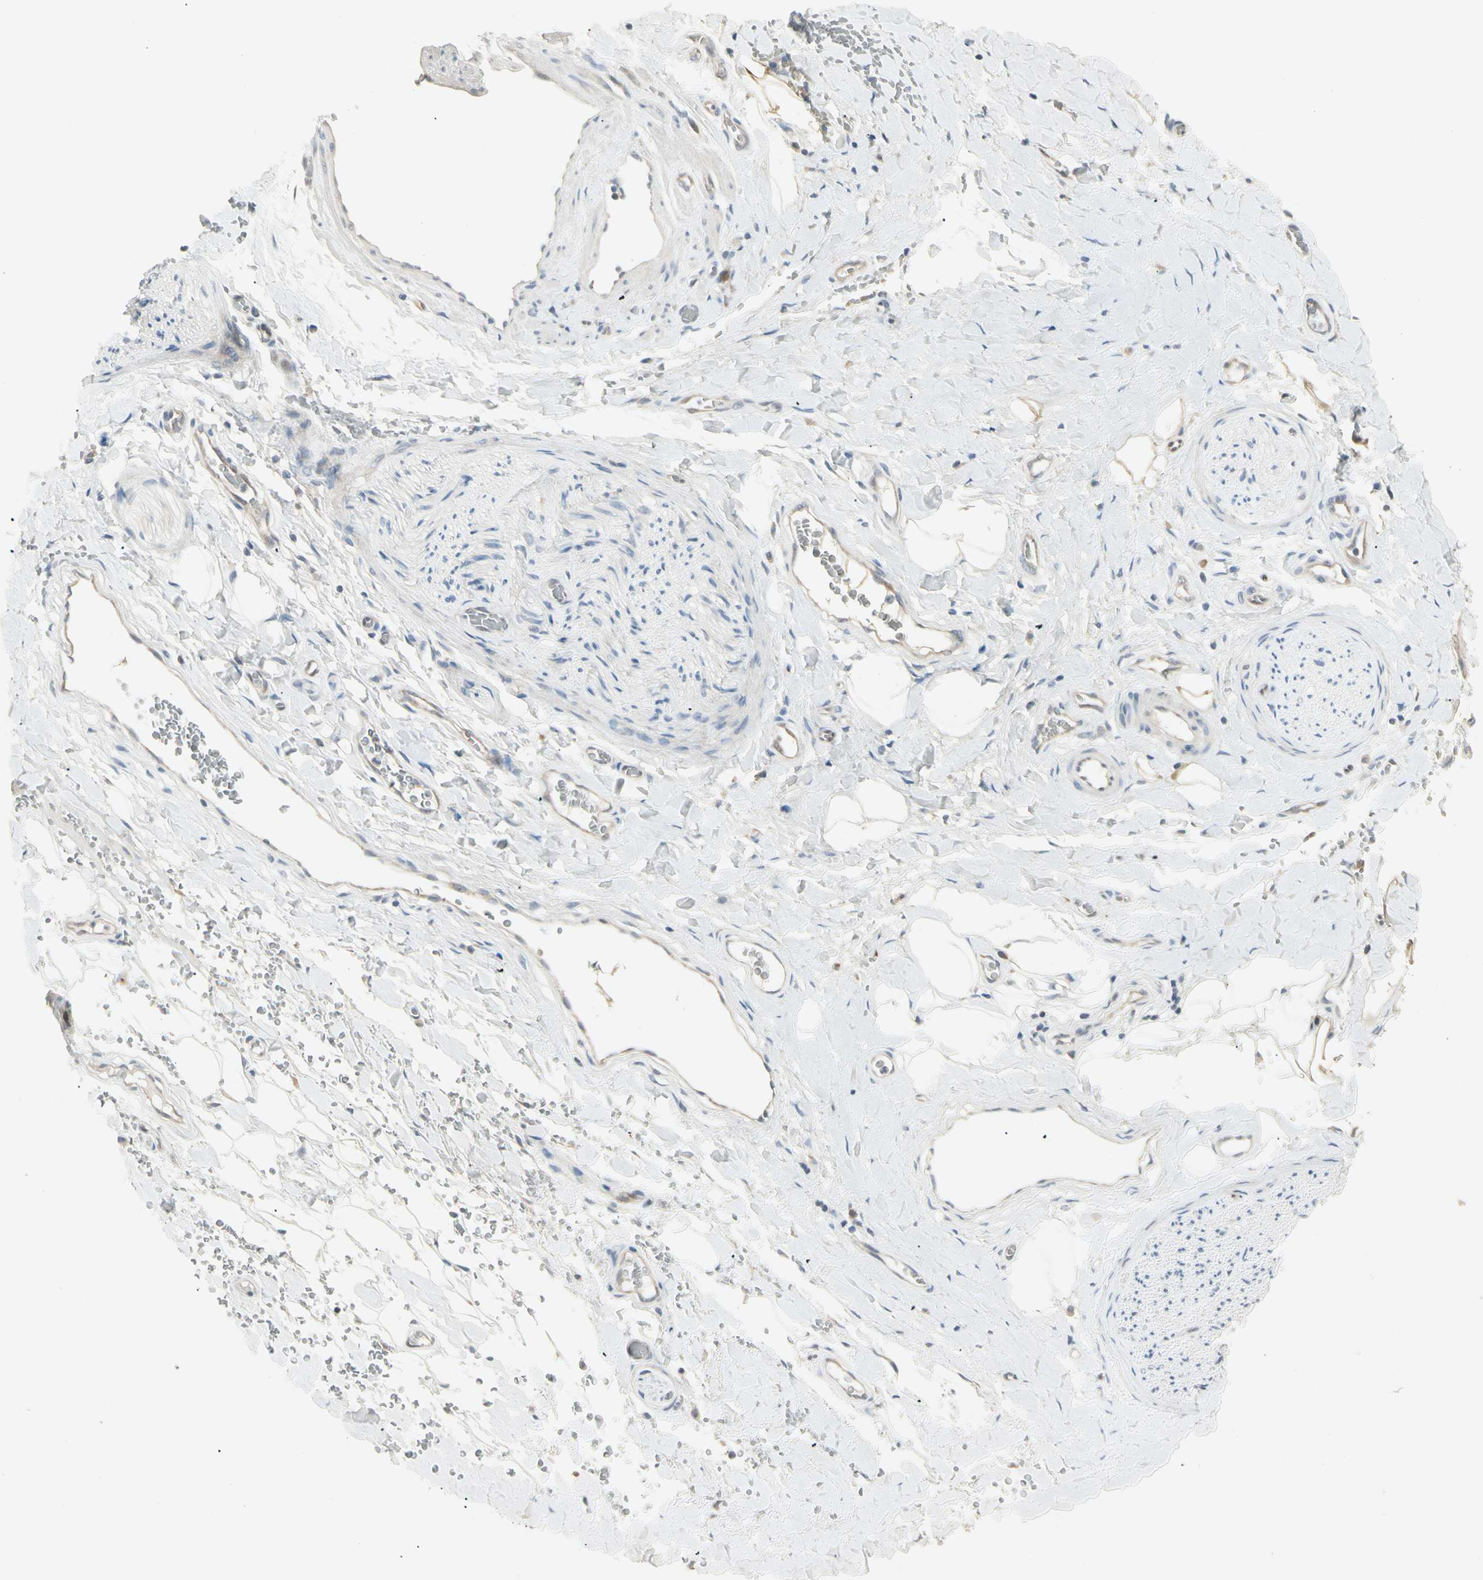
{"staining": {"intensity": "negative", "quantity": "none", "location": "none"}, "tissue": "adipose tissue", "cell_type": "Adipocytes", "image_type": "normal", "snomed": [{"axis": "morphology", "description": "Normal tissue, NOS"}, {"axis": "morphology", "description": "Carcinoma, NOS"}, {"axis": "topography", "description": "Pancreas"}, {"axis": "topography", "description": "Peripheral nerve tissue"}], "caption": "Human adipose tissue stained for a protein using IHC exhibits no positivity in adipocytes.", "gene": "IL1R1", "patient": {"sex": "female", "age": 29}}